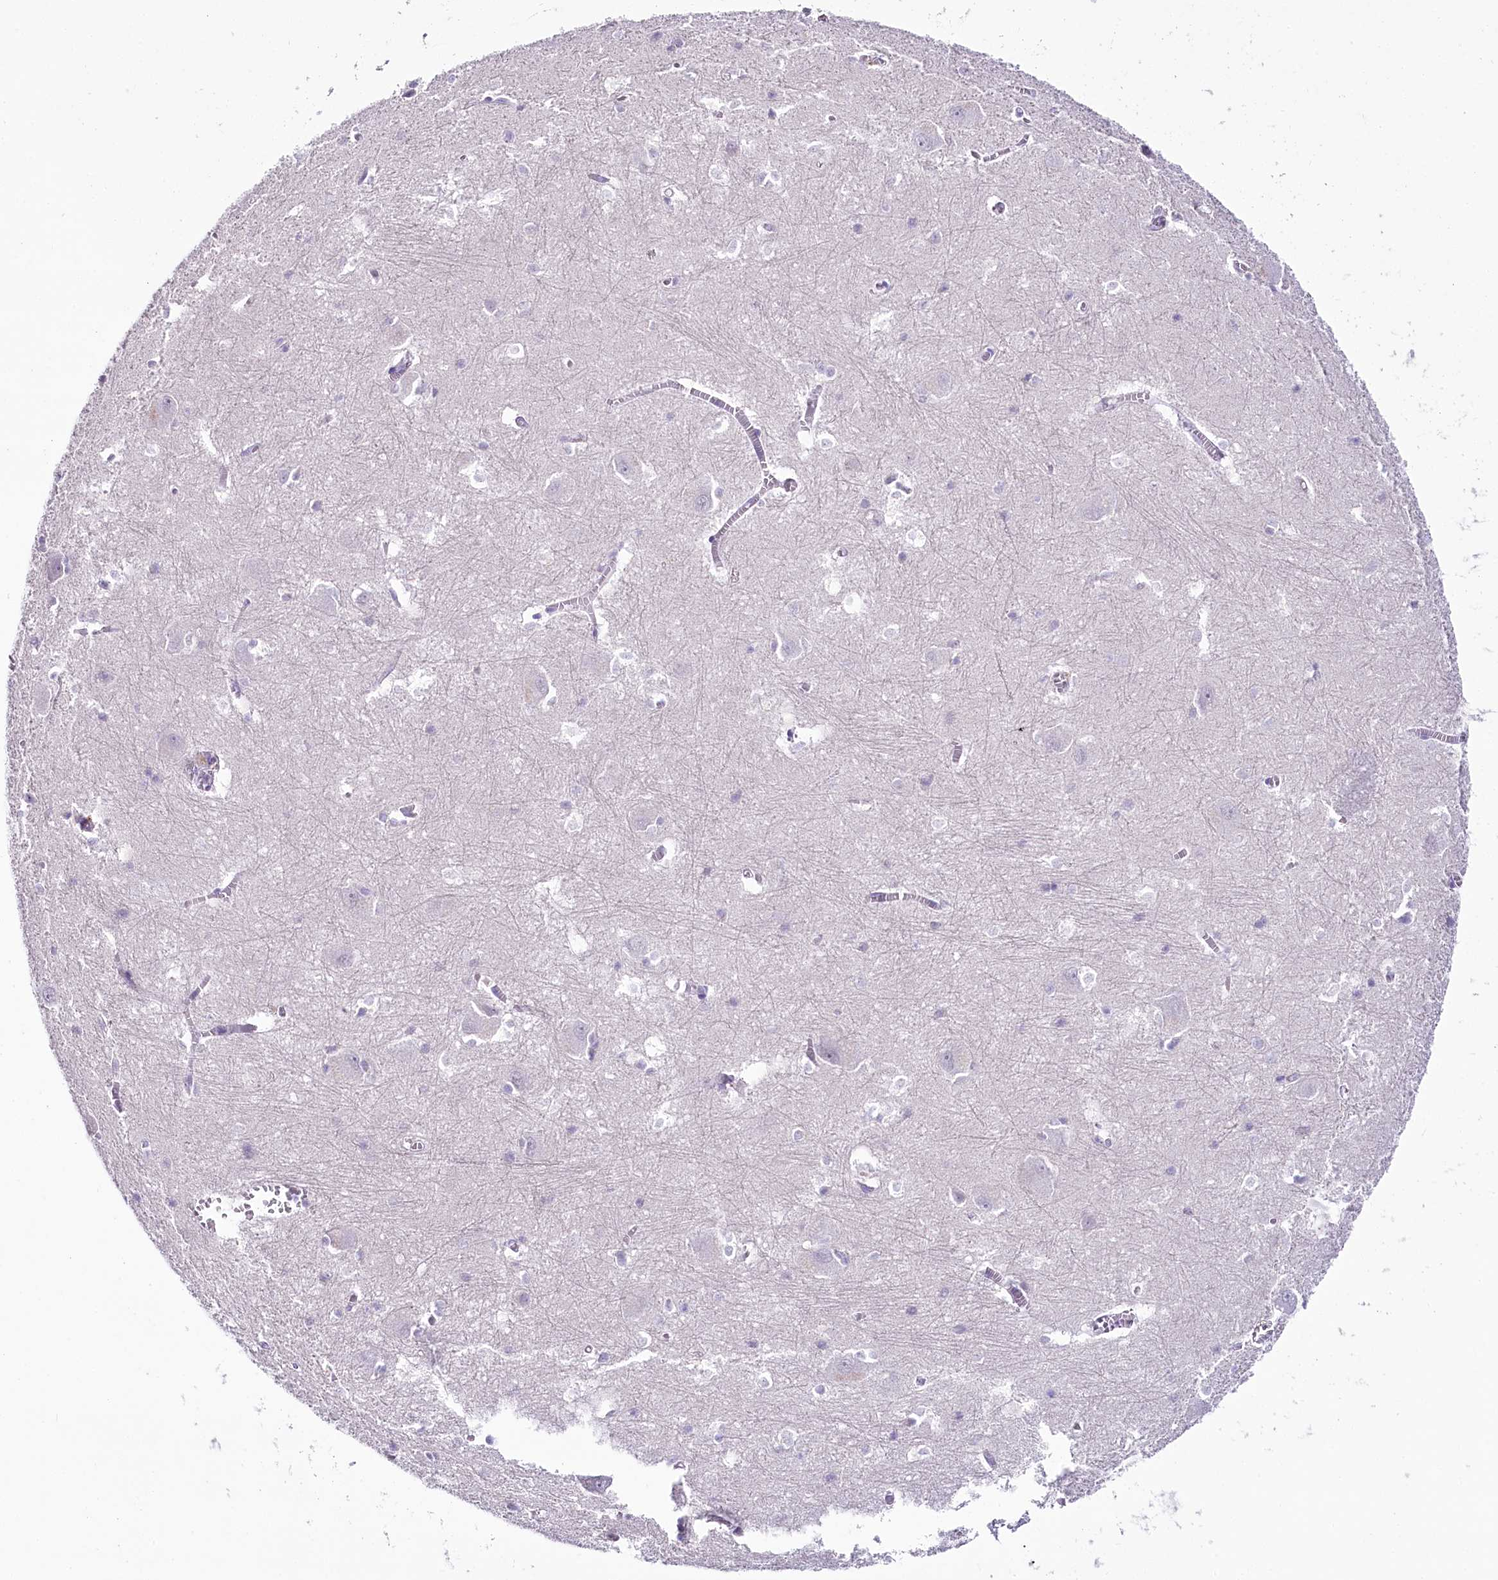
{"staining": {"intensity": "negative", "quantity": "none", "location": "none"}, "tissue": "caudate", "cell_type": "Glial cells", "image_type": "normal", "snomed": [{"axis": "morphology", "description": "Normal tissue, NOS"}, {"axis": "topography", "description": "Lateral ventricle wall"}], "caption": "Glial cells show no significant positivity in benign caudate.", "gene": "MYOZ1", "patient": {"sex": "male", "age": 37}}